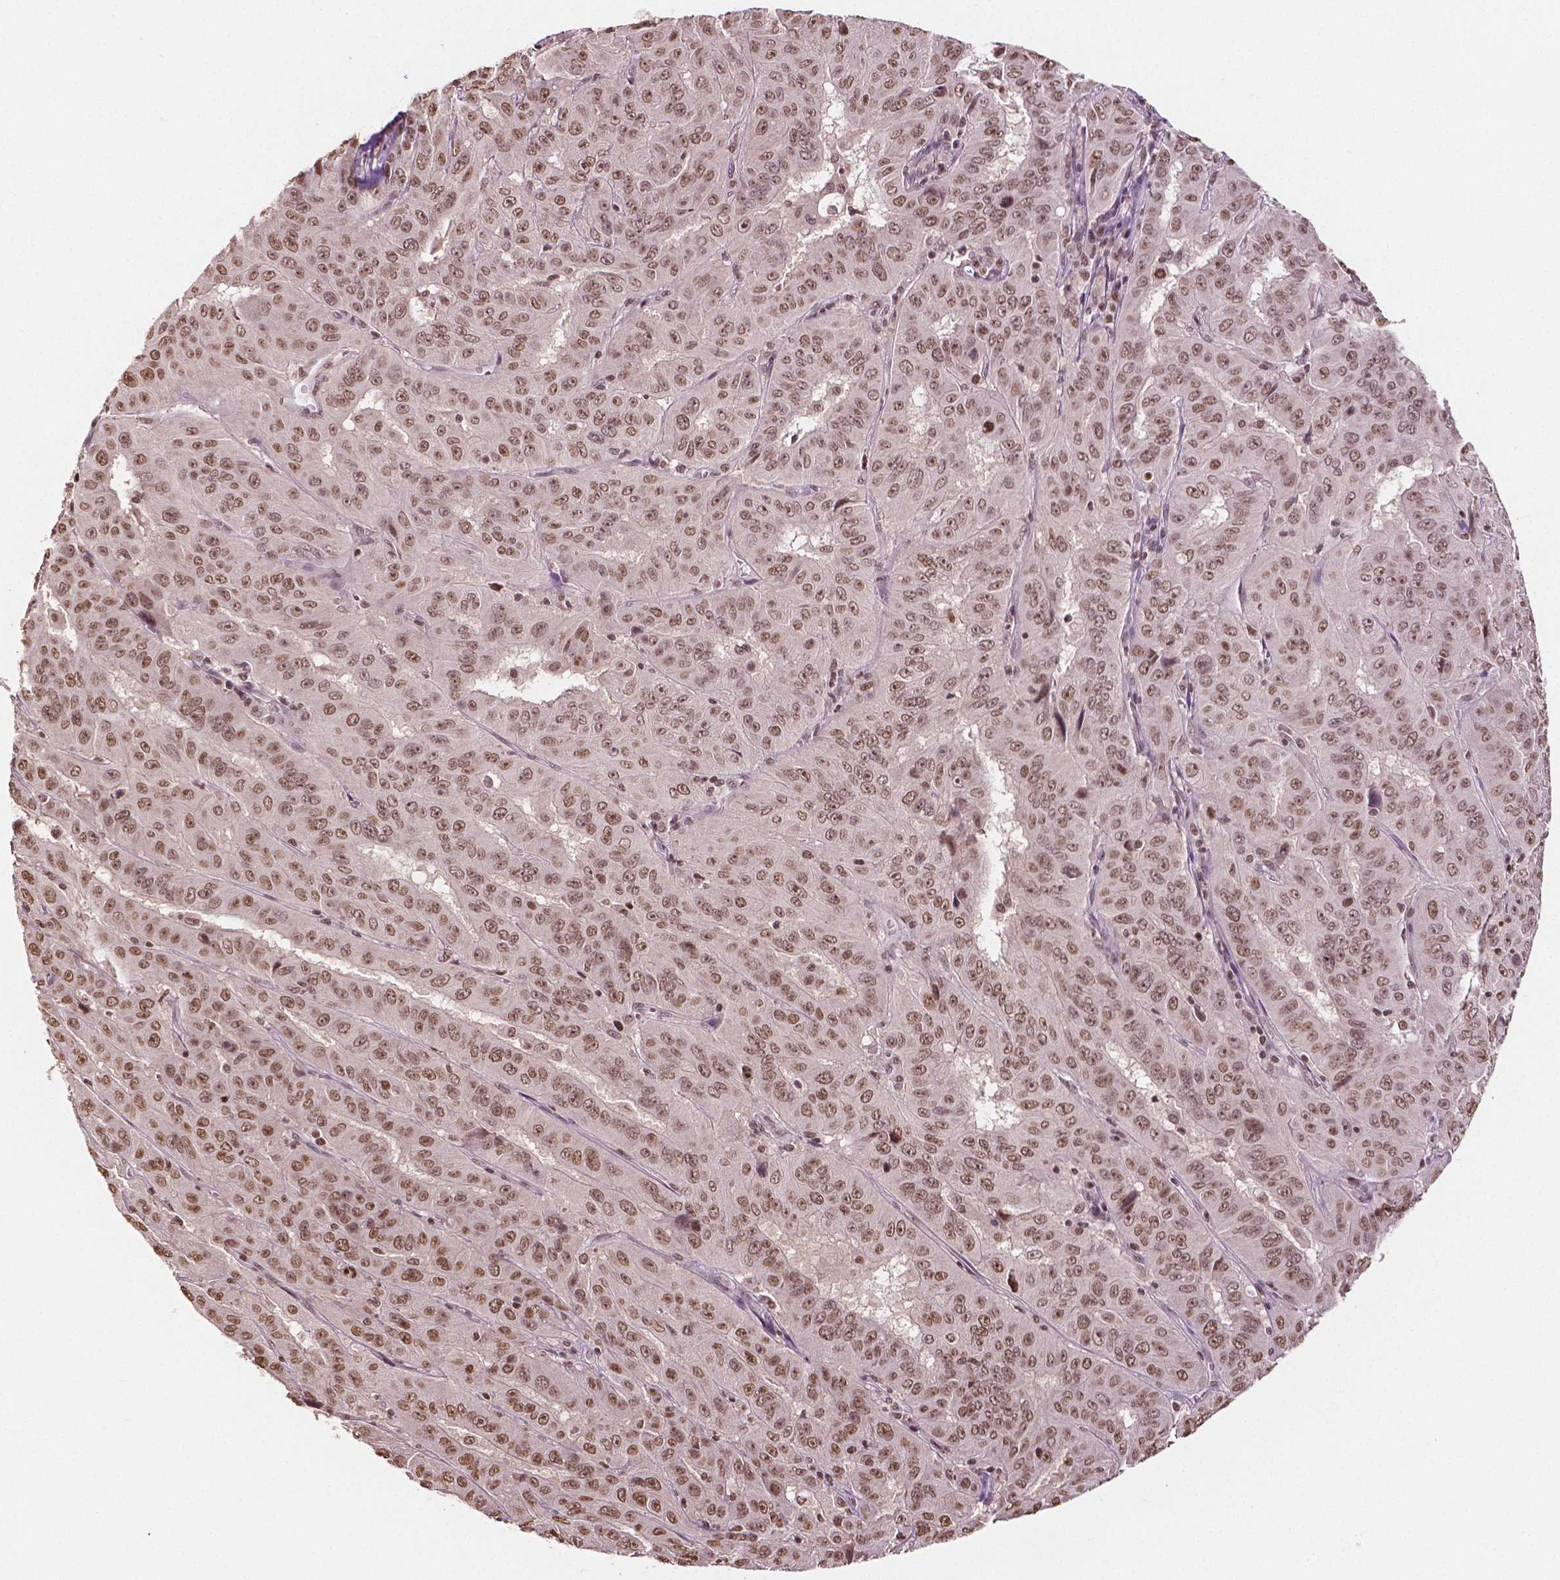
{"staining": {"intensity": "moderate", "quantity": ">75%", "location": "nuclear"}, "tissue": "pancreatic cancer", "cell_type": "Tumor cells", "image_type": "cancer", "snomed": [{"axis": "morphology", "description": "Adenocarcinoma, NOS"}, {"axis": "topography", "description": "Pancreas"}], "caption": "Tumor cells display medium levels of moderate nuclear expression in about >75% of cells in adenocarcinoma (pancreatic).", "gene": "DEK", "patient": {"sex": "male", "age": 63}}